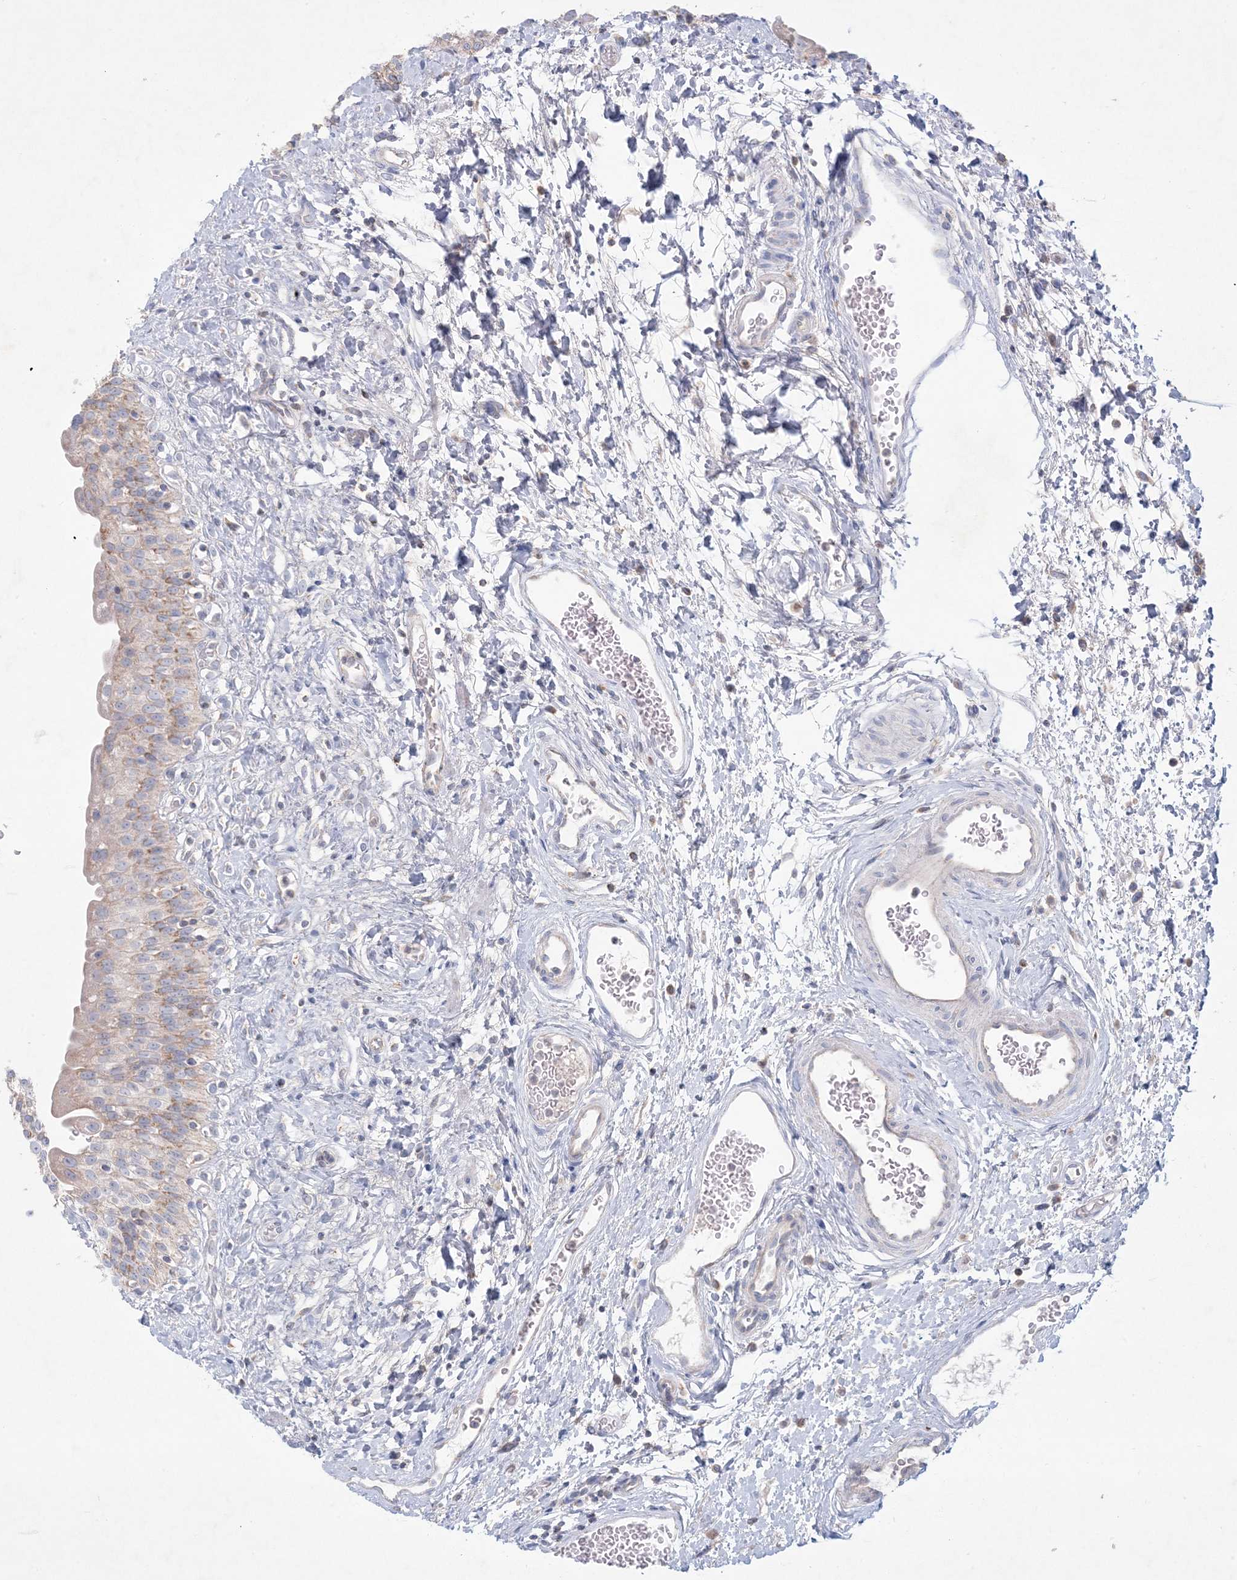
{"staining": {"intensity": "weak", "quantity": ">75%", "location": "cytoplasmic/membranous"}, "tissue": "urinary bladder", "cell_type": "Urothelial cells", "image_type": "normal", "snomed": [{"axis": "morphology", "description": "Normal tissue, NOS"}, {"axis": "topography", "description": "Urinary bladder"}], "caption": "Immunohistochemistry (IHC) photomicrograph of normal human urinary bladder stained for a protein (brown), which displays low levels of weak cytoplasmic/membranous staining in about >75% of urothelial cells.", "gene": "KCTD6", "patient": {"sex": "male", "age": 51}}